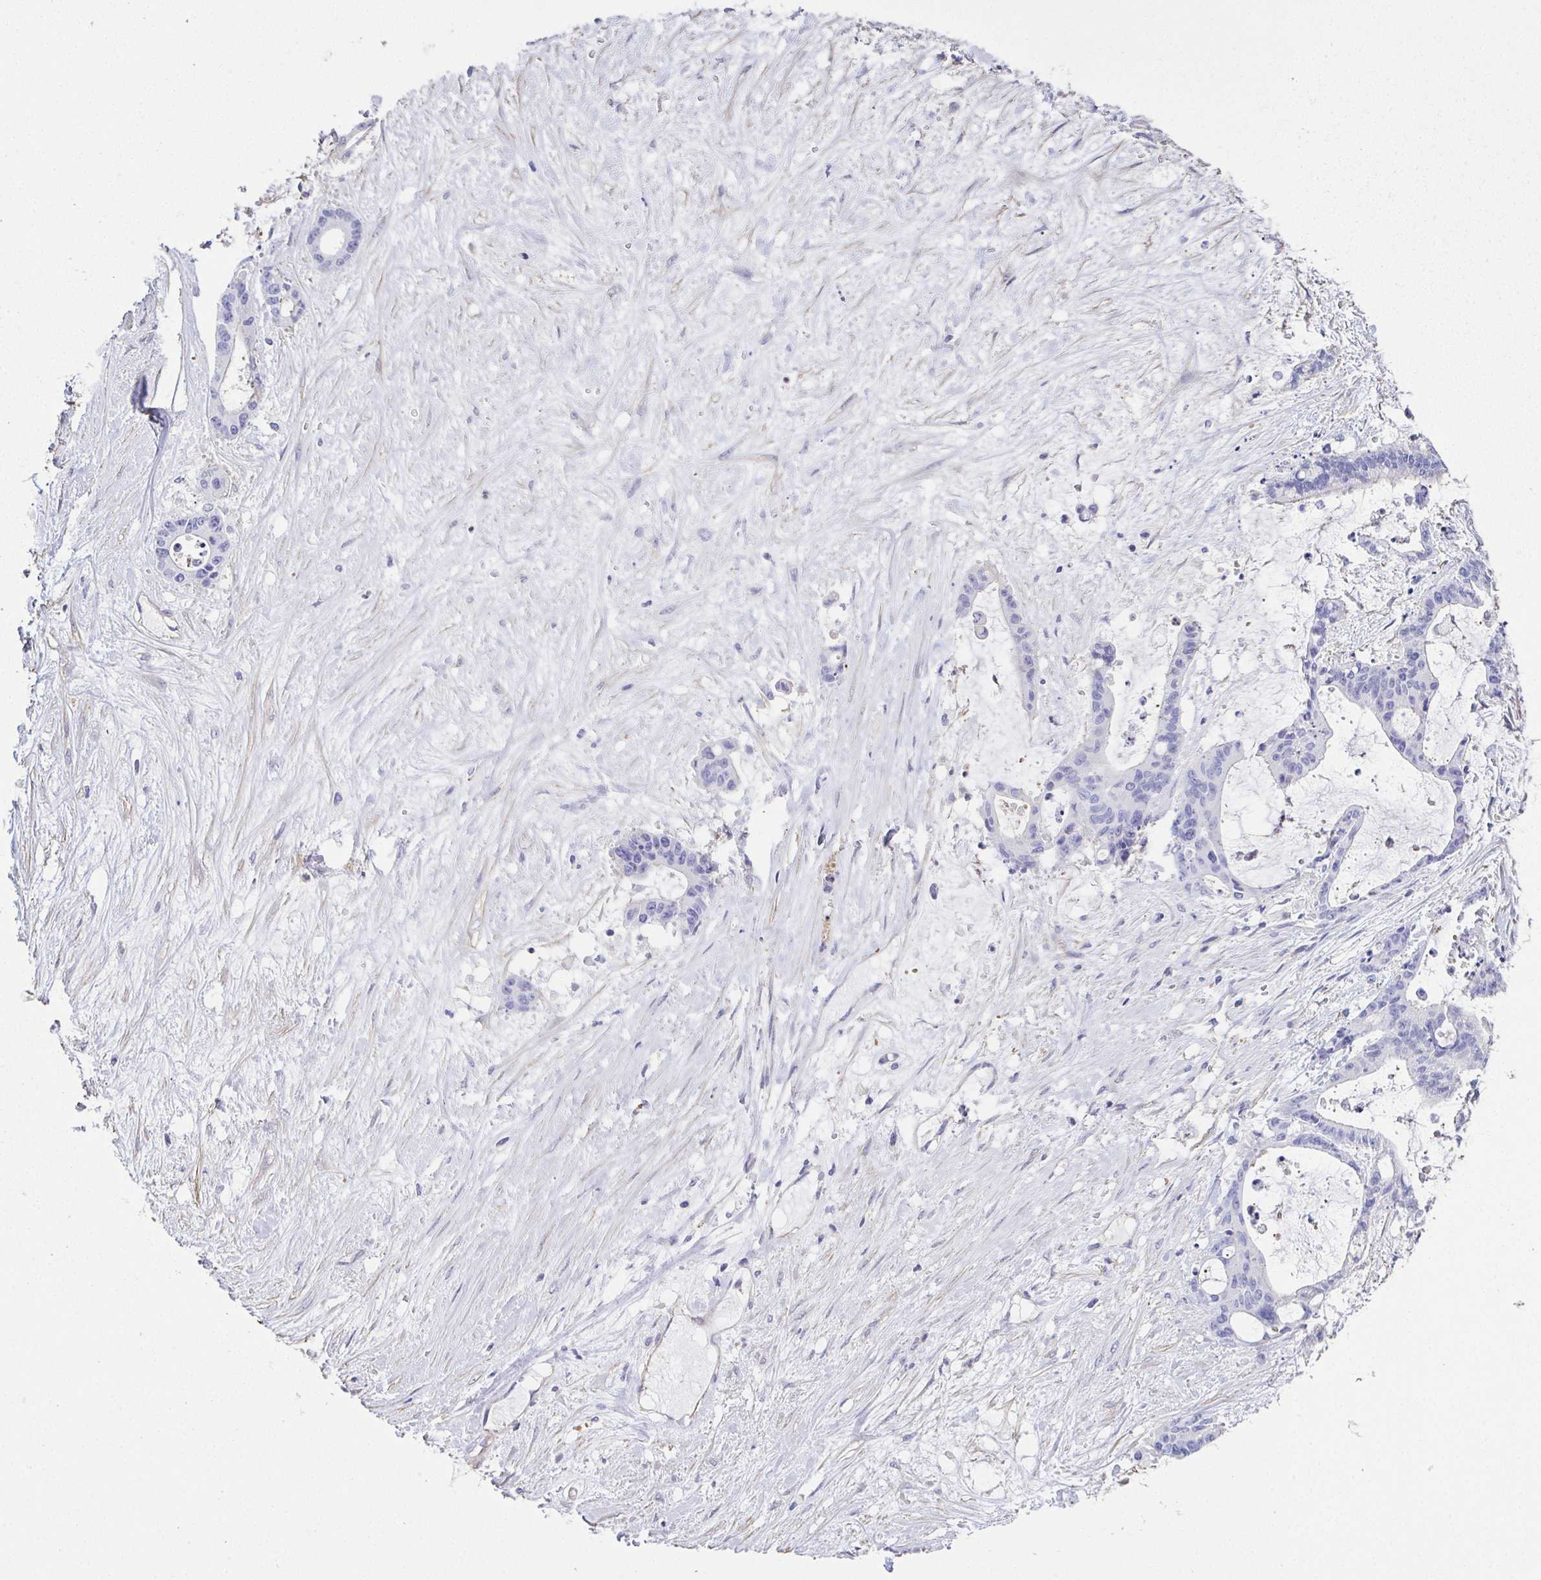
{"staining": {"intensity": "negative", "quantity": "none", "location": "none"}, "tissue": "liver cancer", "cell_type": "Tumor cells", "image_type": "cancer", "snomed": [{"axis": "morphology", "description": "Normal tissue, NOS"}, {"axis": "morphology", "description": "Cholangiocarcinoma"}, {"axis": "topography", "description": "Liver"}, {"axis": "topography", "description": "Peripheral nerve tissue"}], "caption": "This is a image of IHC staining of liver cancer (cholangiocarcinoma), which shows no expression in tumor cells.", "gene": "MYL6", "patient": {"sex": "female", "age": 73}}